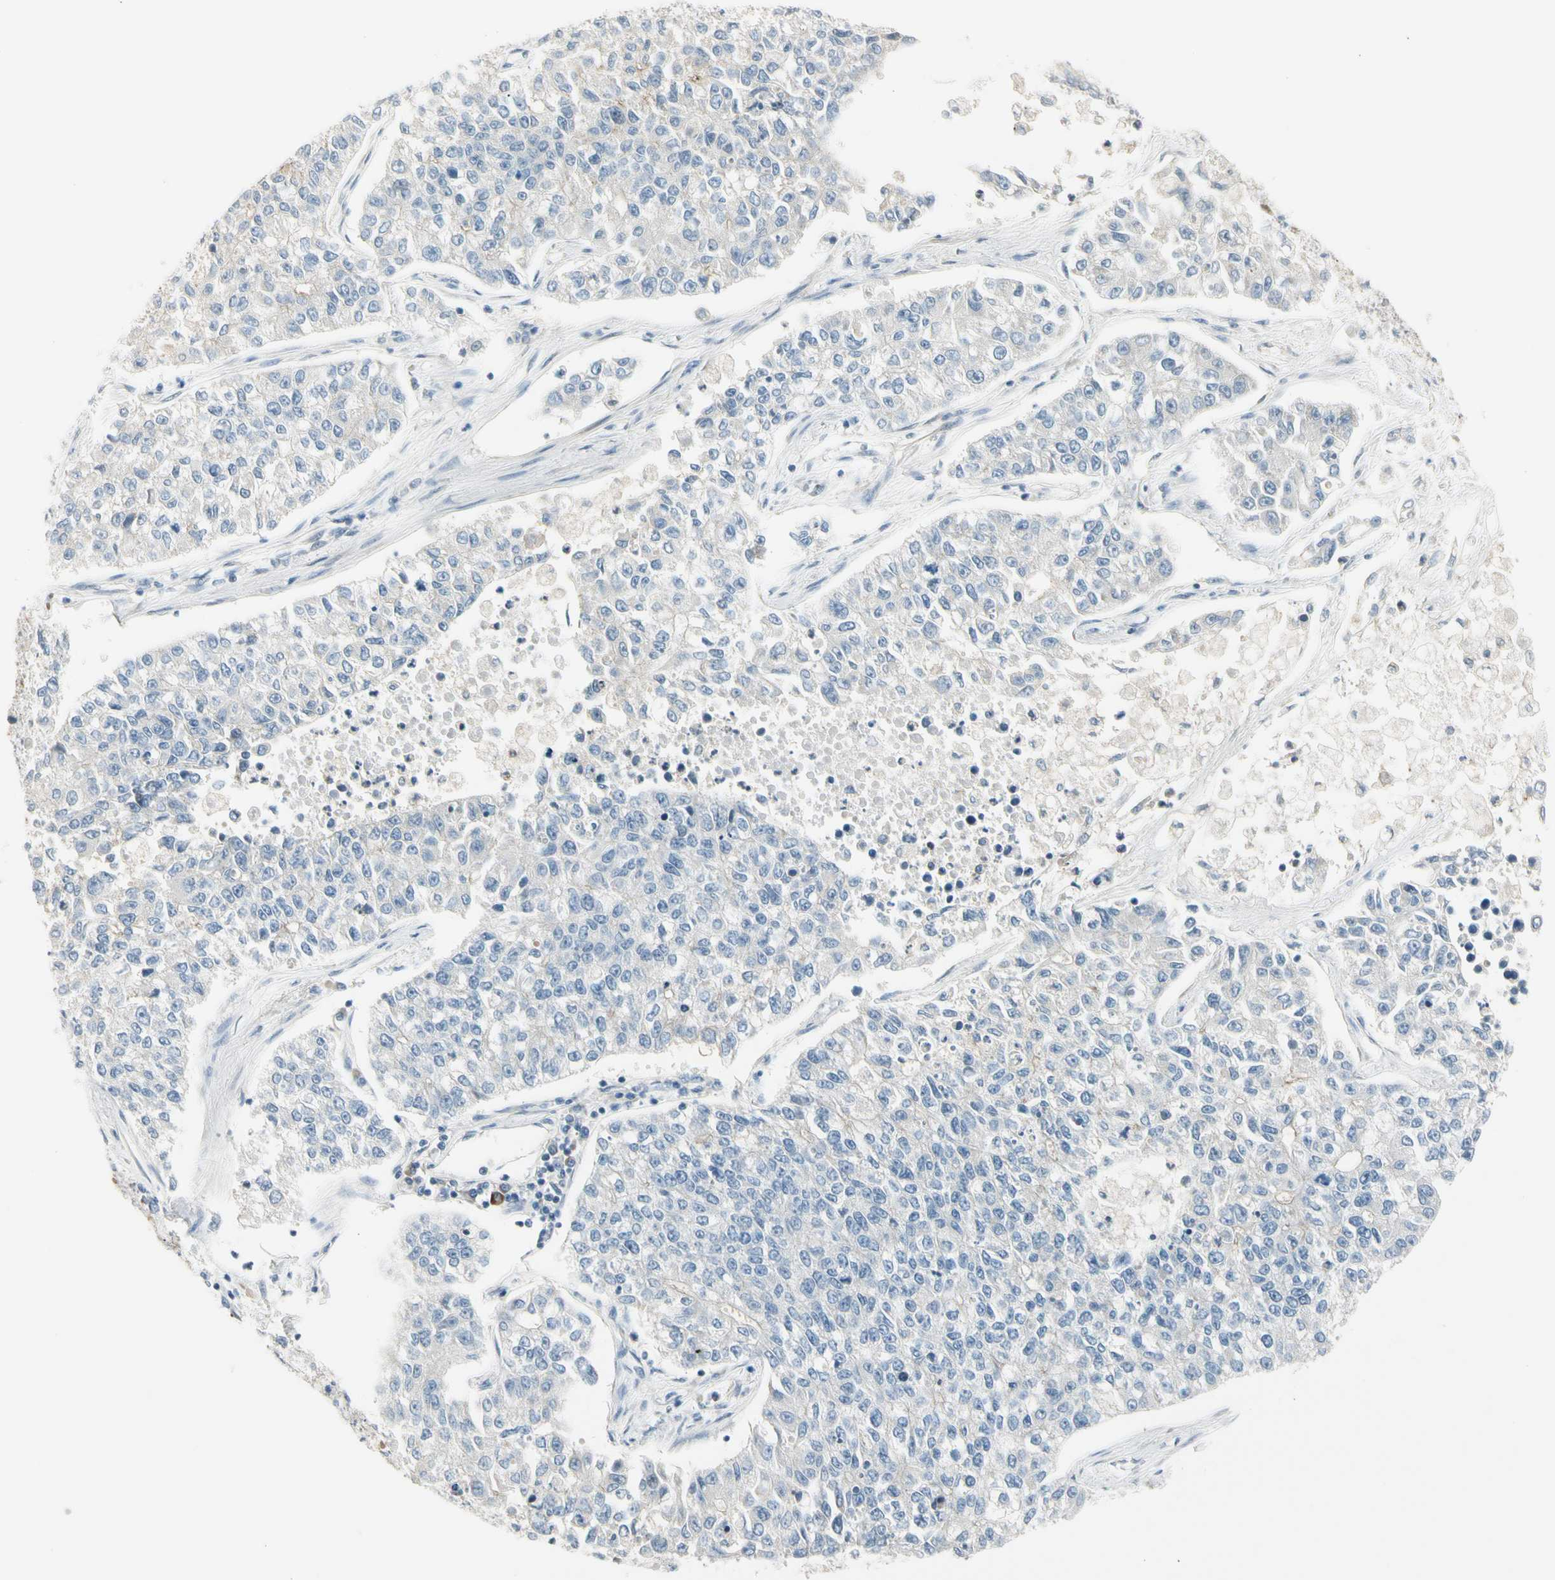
{"staining": {"intensity": "negative", "quantity": "none", "location": "none"}, "tissue": "lung cancer", "cell_type": "Tumor cells", "image_type": "cancer", "snomed": [{"axis": "morphology", "description": "Adenocarcinoma, NOS"}, {"axis": "topography", "description": "Lung"}], "caption": "The micrograph exhibits no significant expression in tumor cells of lung adenocarcinoma.", "gene": "CYP2E1", "patient": {"sex": "male", "age": 49}}